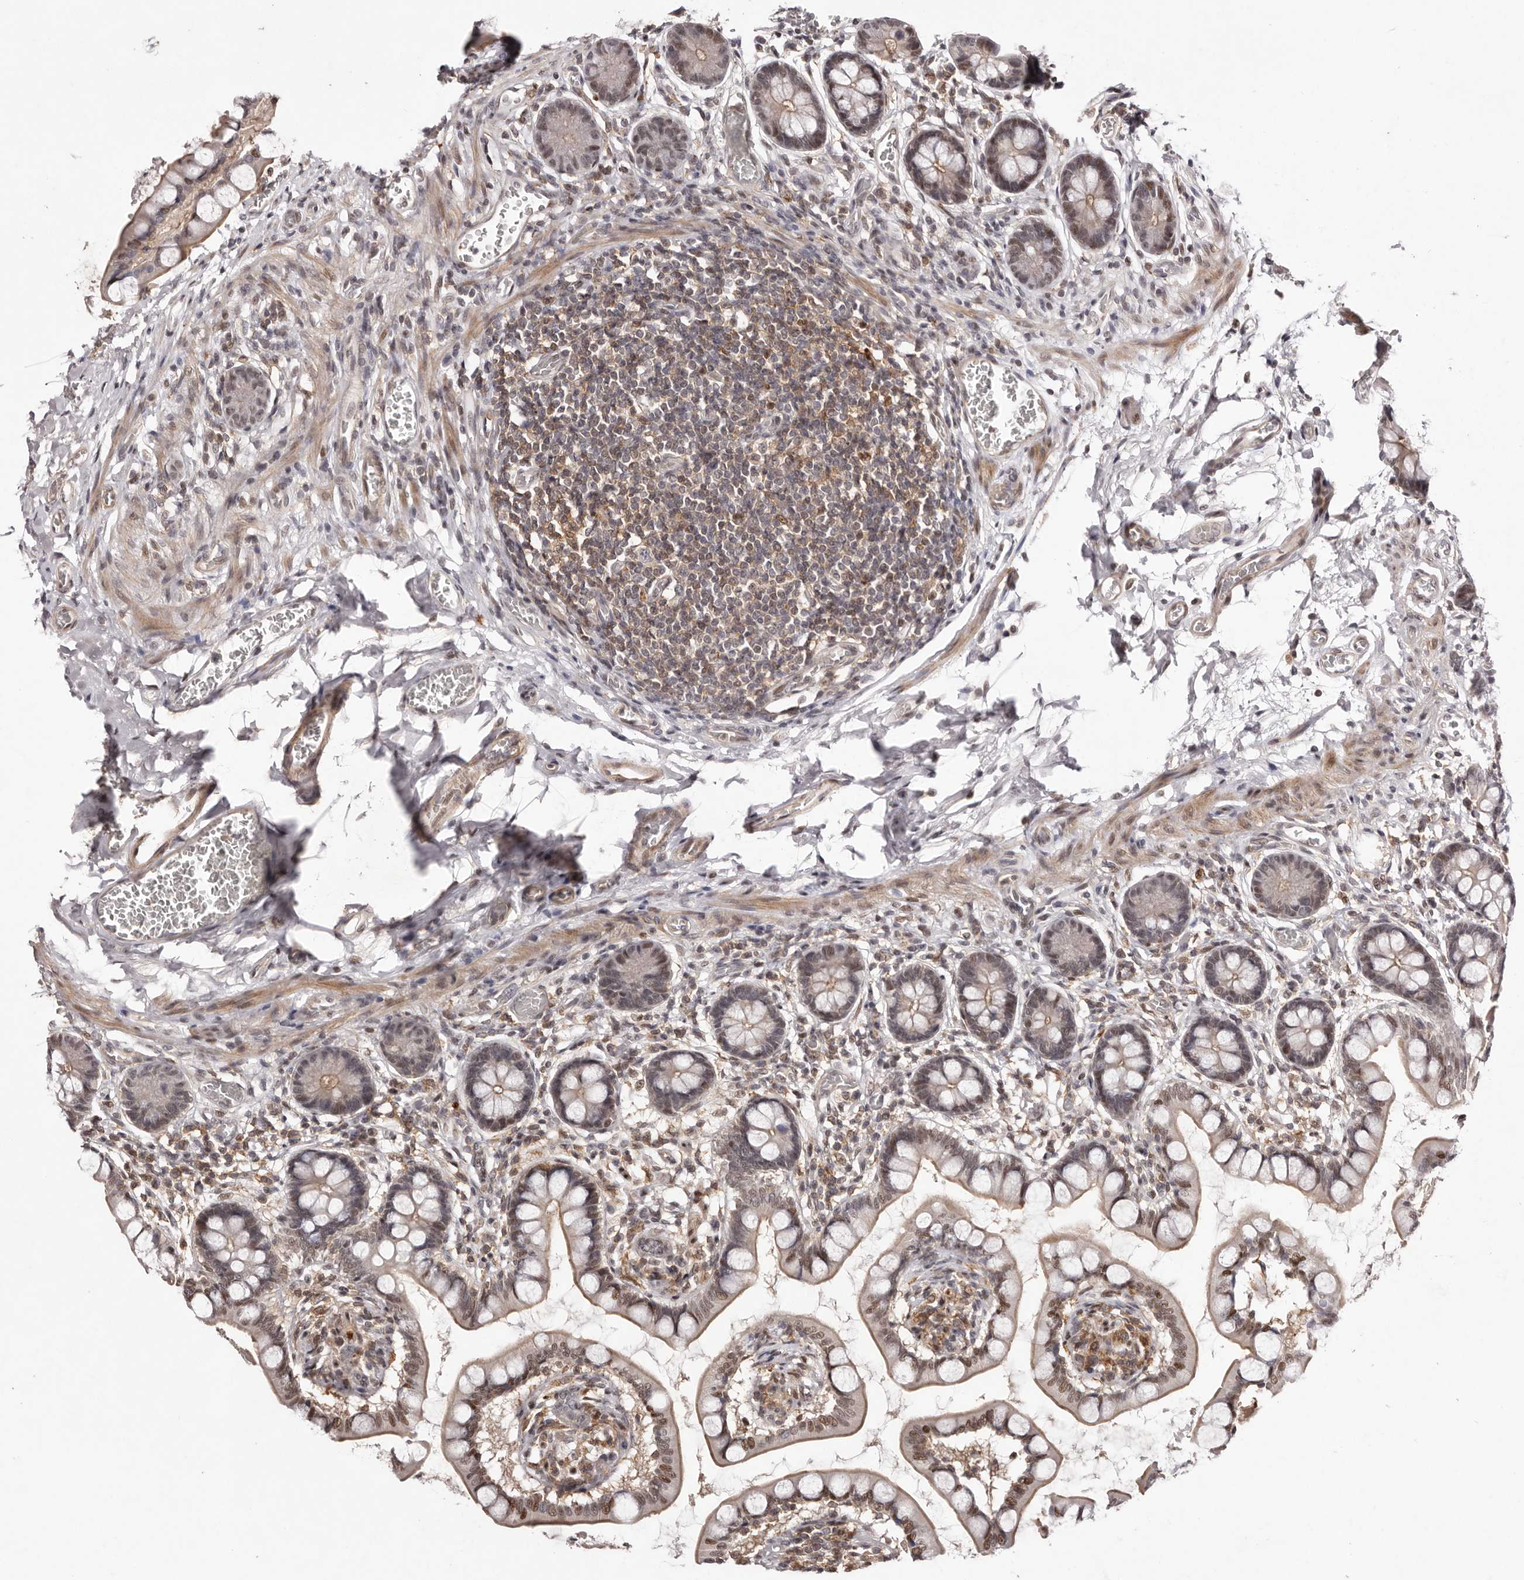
{"staining": {"intensity": "weak", "quantity": "25%-75%", "location": "cytoplasmic/membranous,nuclear"}, "tissue": "small intestine", "cell_type": "Glandular cells", "image_type": "normal", "snomed": [{"axis": "morphology", "description": "Normal tissue, NOS"}, {"axis": "topography", "description": "Small intestine"}], "caption": "The micrograph displays a brown stain indicating the presence of a protein in the cytoplasmic/membranous,nuclear of glandular cells in small intestine.", "gene": "FBXO5", "patient": {"sex": "male", "age": 52}}